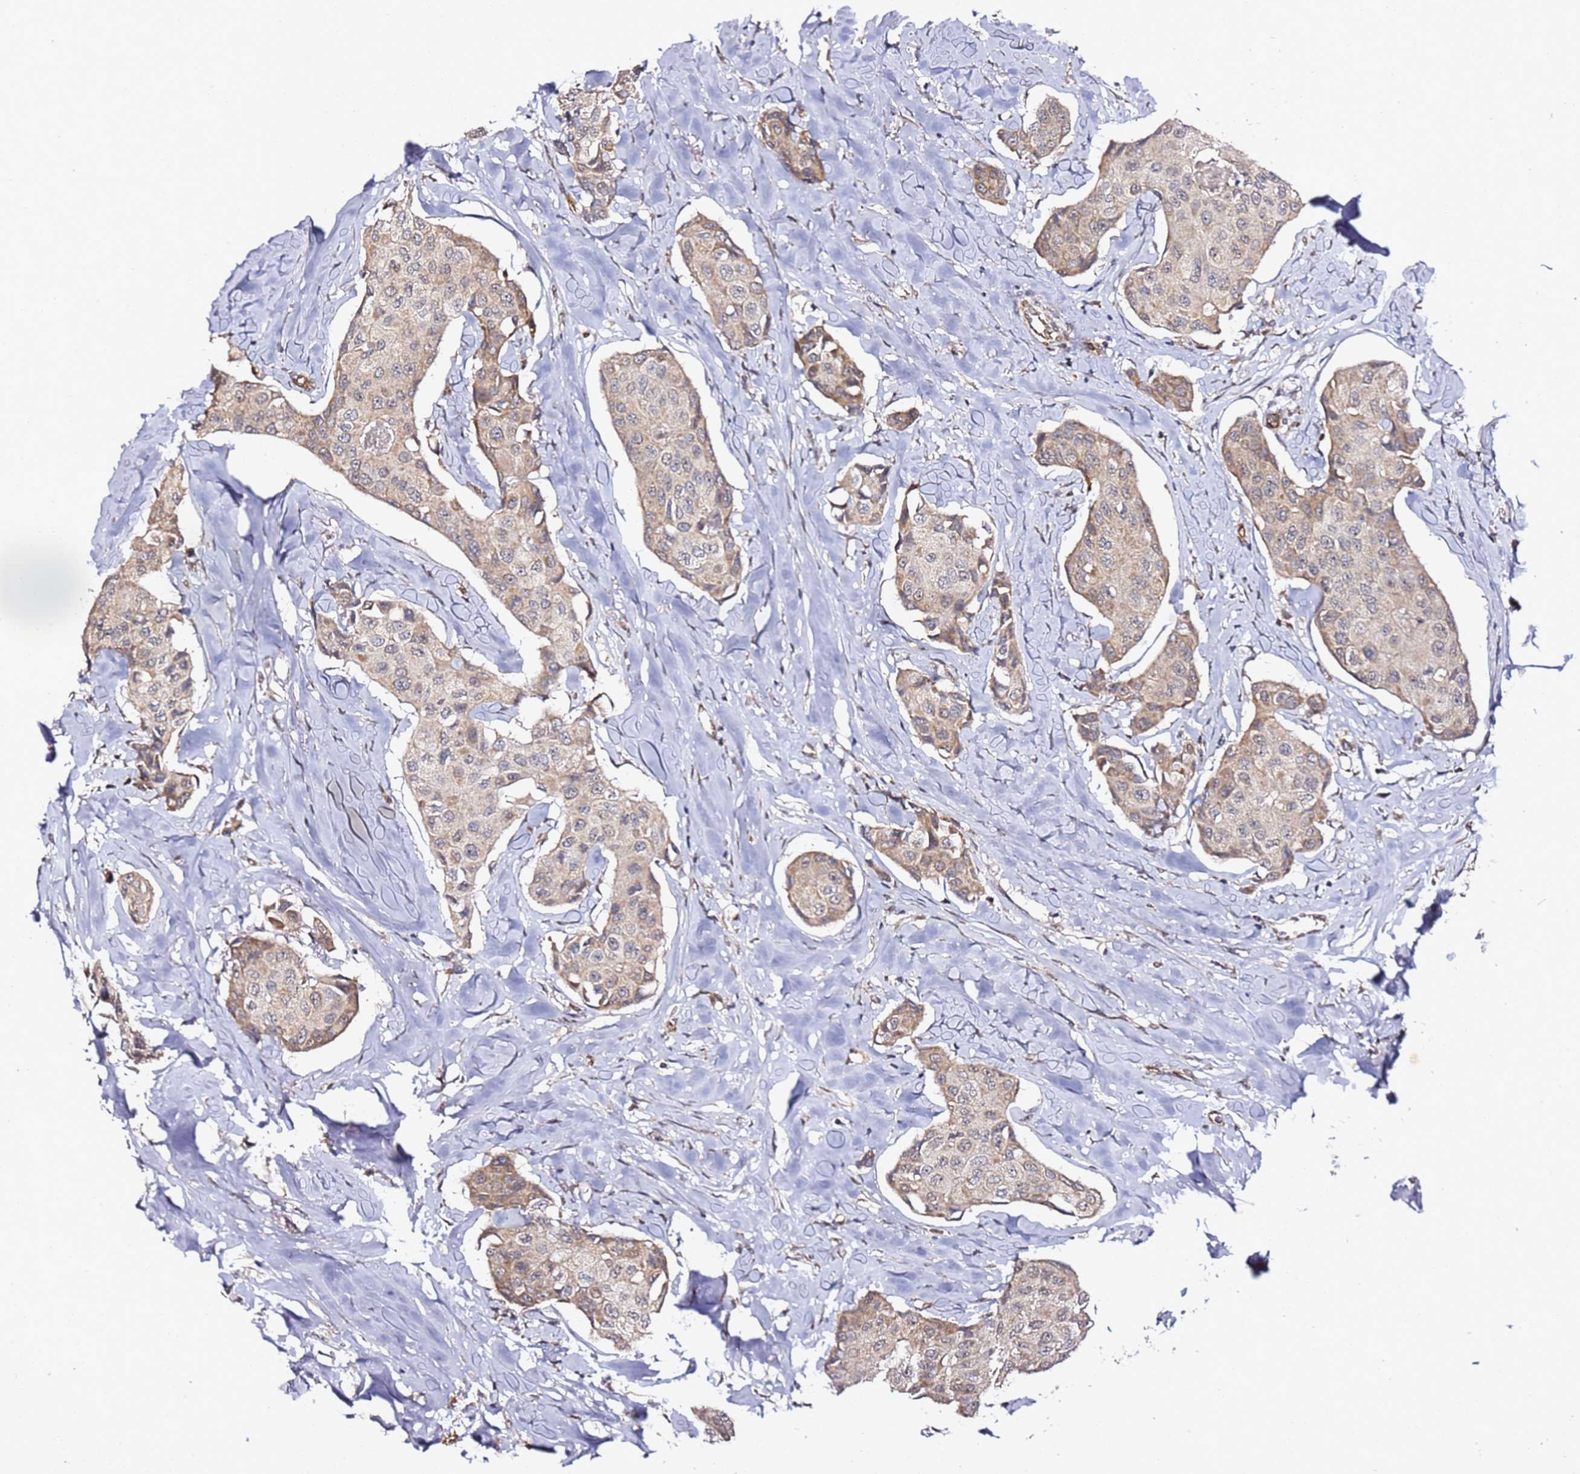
{"staining": {"intensity": "weak", "quantity": "25%-75%", "location": "cytoplasmic/membranous"}, "tissue": "breast cancer", "cell_type": "Tumor cells", "image_type": "cancer", "snomed": [{"axis": "morphology", "description": "Duct carcinoma"}, {"axis": "topography", "description": "Breast"}], "caption": "Infiltrating ductal carcinoma (breast) stained with a brown dye shows weak cytoplasmic/membranous positive positivity in about 25%-75% of tumor cells.", "gene": "TP53AIP1", "patient": {"sex": "female", "age": 80}}